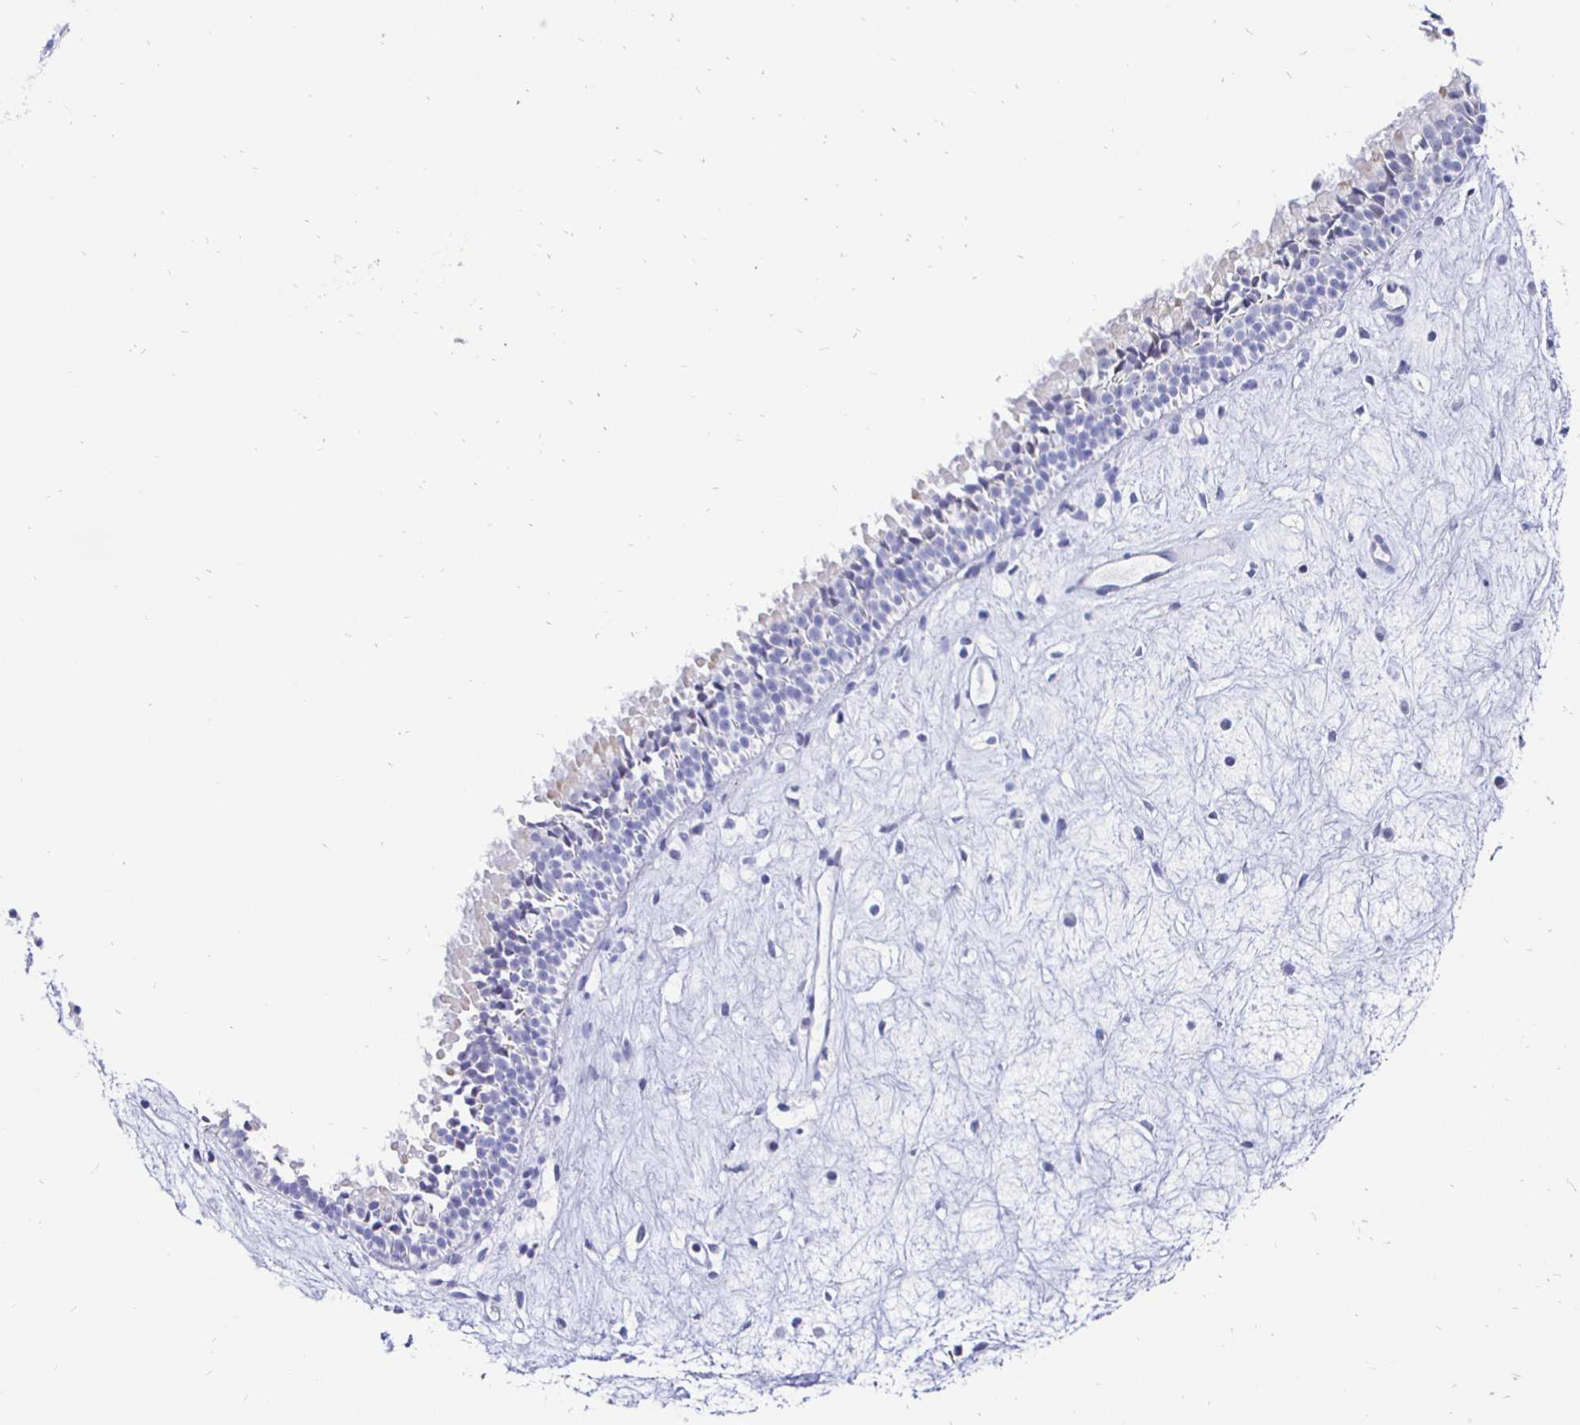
{"staining": {"intensity": "negative", "quantity": "none", "location": "none"}, "tissue": "nasopharynx", "cell_type": "Respiratory epithelial cells", "image_type": "normal", "snomed": [{"axis": "morphology", "description": "Normal tissue, NOS"}, {"axis": "topography", "description": "Nasopharynx"}], "caption": "This is an immunohistochemistry (IHC) histopathology image of normal nasopharynx. There is no staining in respiratory epithelial cells.", "gene": "CR2", "patient": {"sex": "male", "age": 69}}